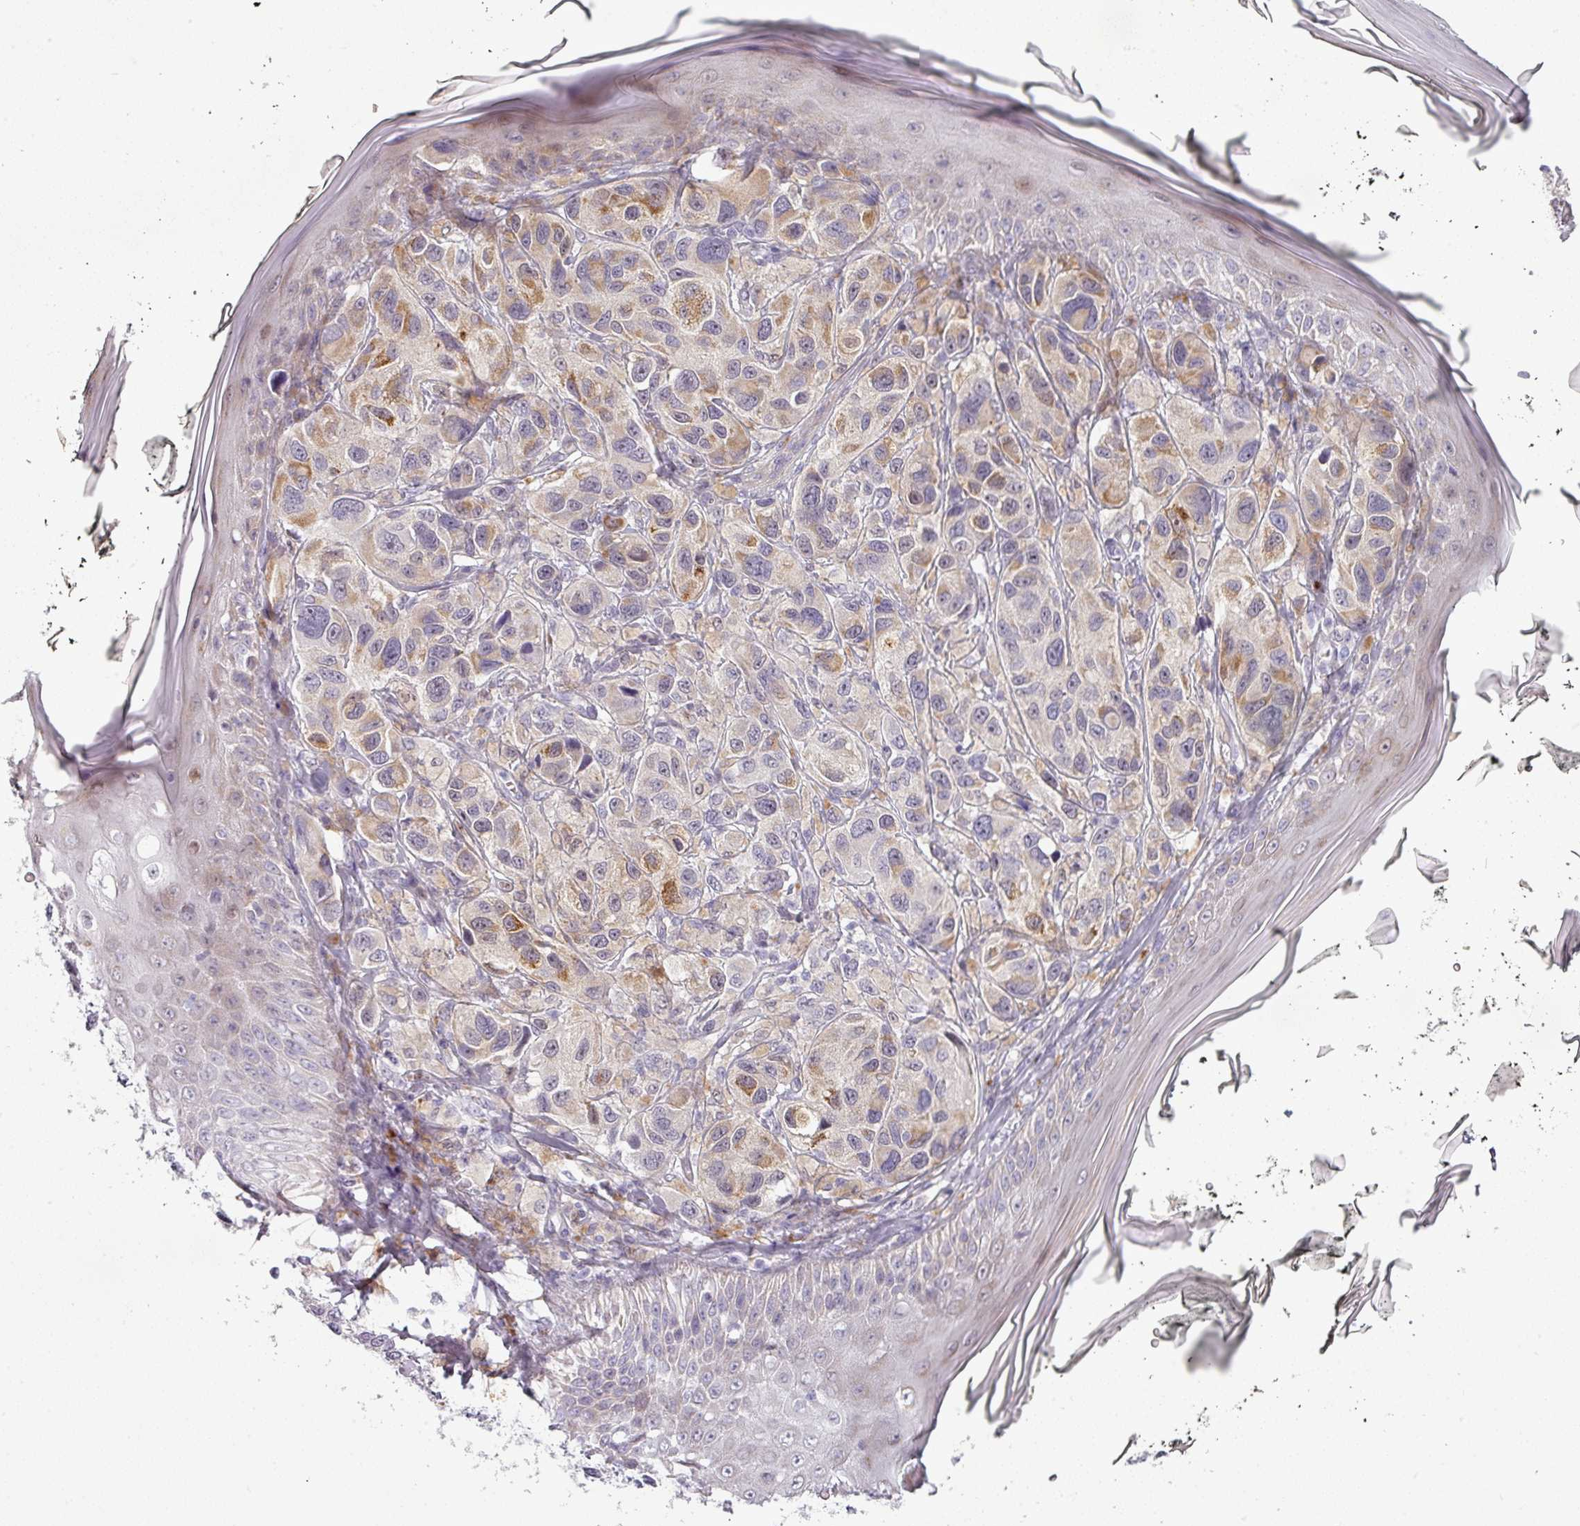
{"staining": {"intensity": "negative", "quantity": "none", "location": "none"}, "tissue": "melanoma", "cell_type": "Tumor cells", "image_type": "cancer", "snomed": [{"axis": "morphology", "description": "Malignant melanoma, NOS"}, {"axis": "topography", "description": "Skin"}], "caption": "The image exhibits no significant expression in tumor cells of melanoma. The staining is performed using DAB brown chromogen with nuclei counter-stained in using hematoxylin.", "gene": "C2orf16", "patient": {"sex": "male", "age": 42}}